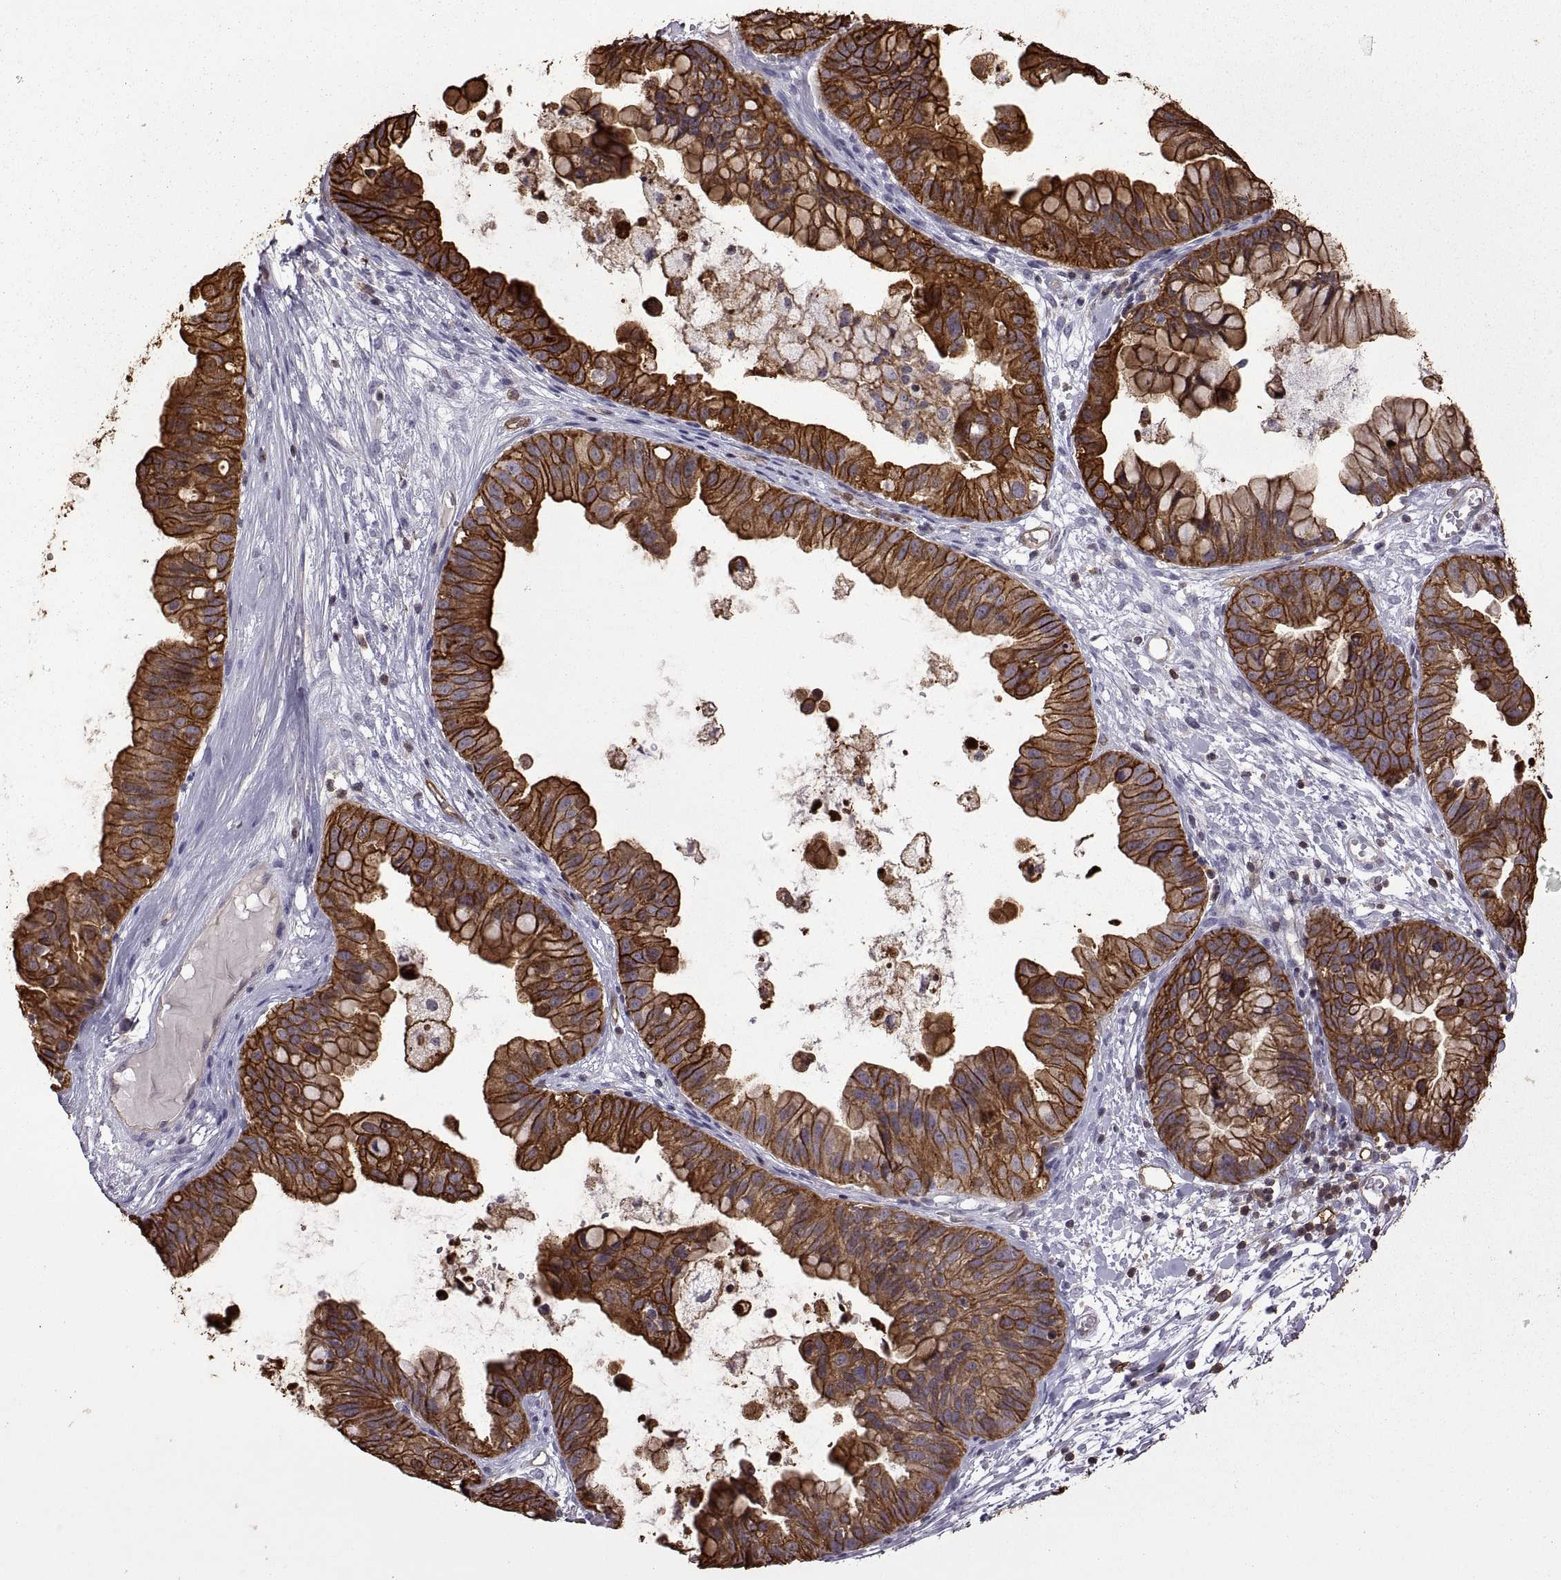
{"staining": {"intensity": "strong", "quantity": ">75%", "location": "cytoplasmic/membranous"}, "tissue": "ovarian cancer", "cell_type": "Tumor cells", "image_type": "cancer", "snomed": [{"axis": "morphology", "description": "Cystadenocarcinoma, mucinous, NOS"}, {"axis": "topography", "description": "Ovary"}], "caption": "A high amount of strong cytoplasmic/membranous staining is present in approximately >75% of tumor cells in mucinous cystadenocarcinoma (ovarian) tissue. Using DAB (3,3'-diaminobenzidine) (brown) and hematoxylin (blue) stains, captured at high magnification using brightfield microscopy.", "gene": "S100A10", "patient": {"sex": "female", "age": 76}}